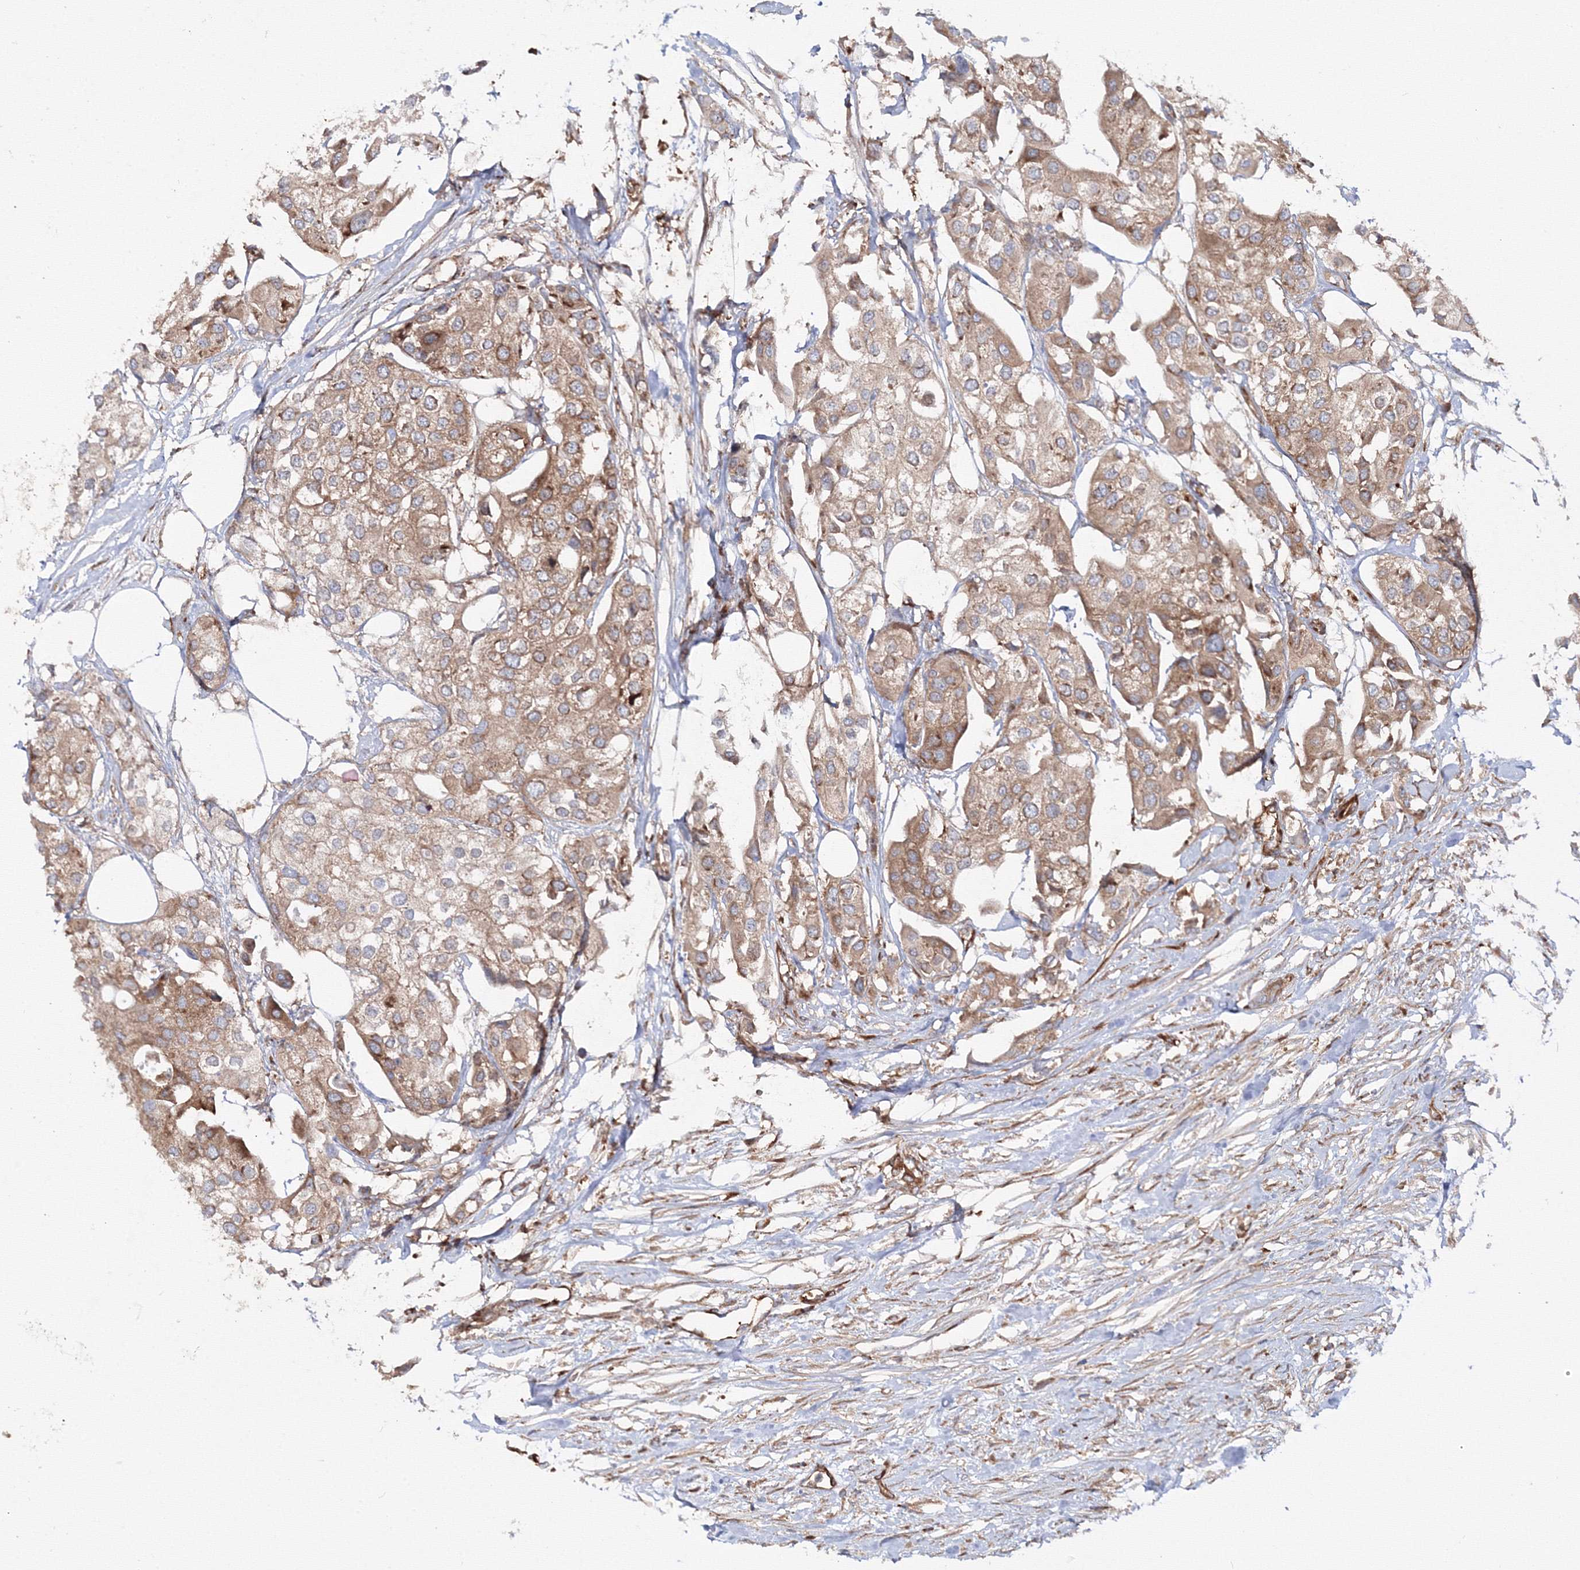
{"staining": {"intensity": "moderate", "quantity": ">75%", "location": "cytoplasmic/membranous"}, "tissue": "urothelial cancer", "cell_type": "Tumor cells", "image_type": "cancer", "snomed": [{"axis": "morphology", "description": "Urothelial carcinoma, High grade"}, {"axis": "topography", "description": "Urinary bladder"}], "caption": "Immunohistochemistry photomicrograph of human urothelial cancer stained for a protein (brown), which demonstrates medium levels of moderate cytoplasmic/membranous expression in approximately >75% of tumor cells.", "gene": "HARS1", "patient": {"sex": "male", "age": 64}}